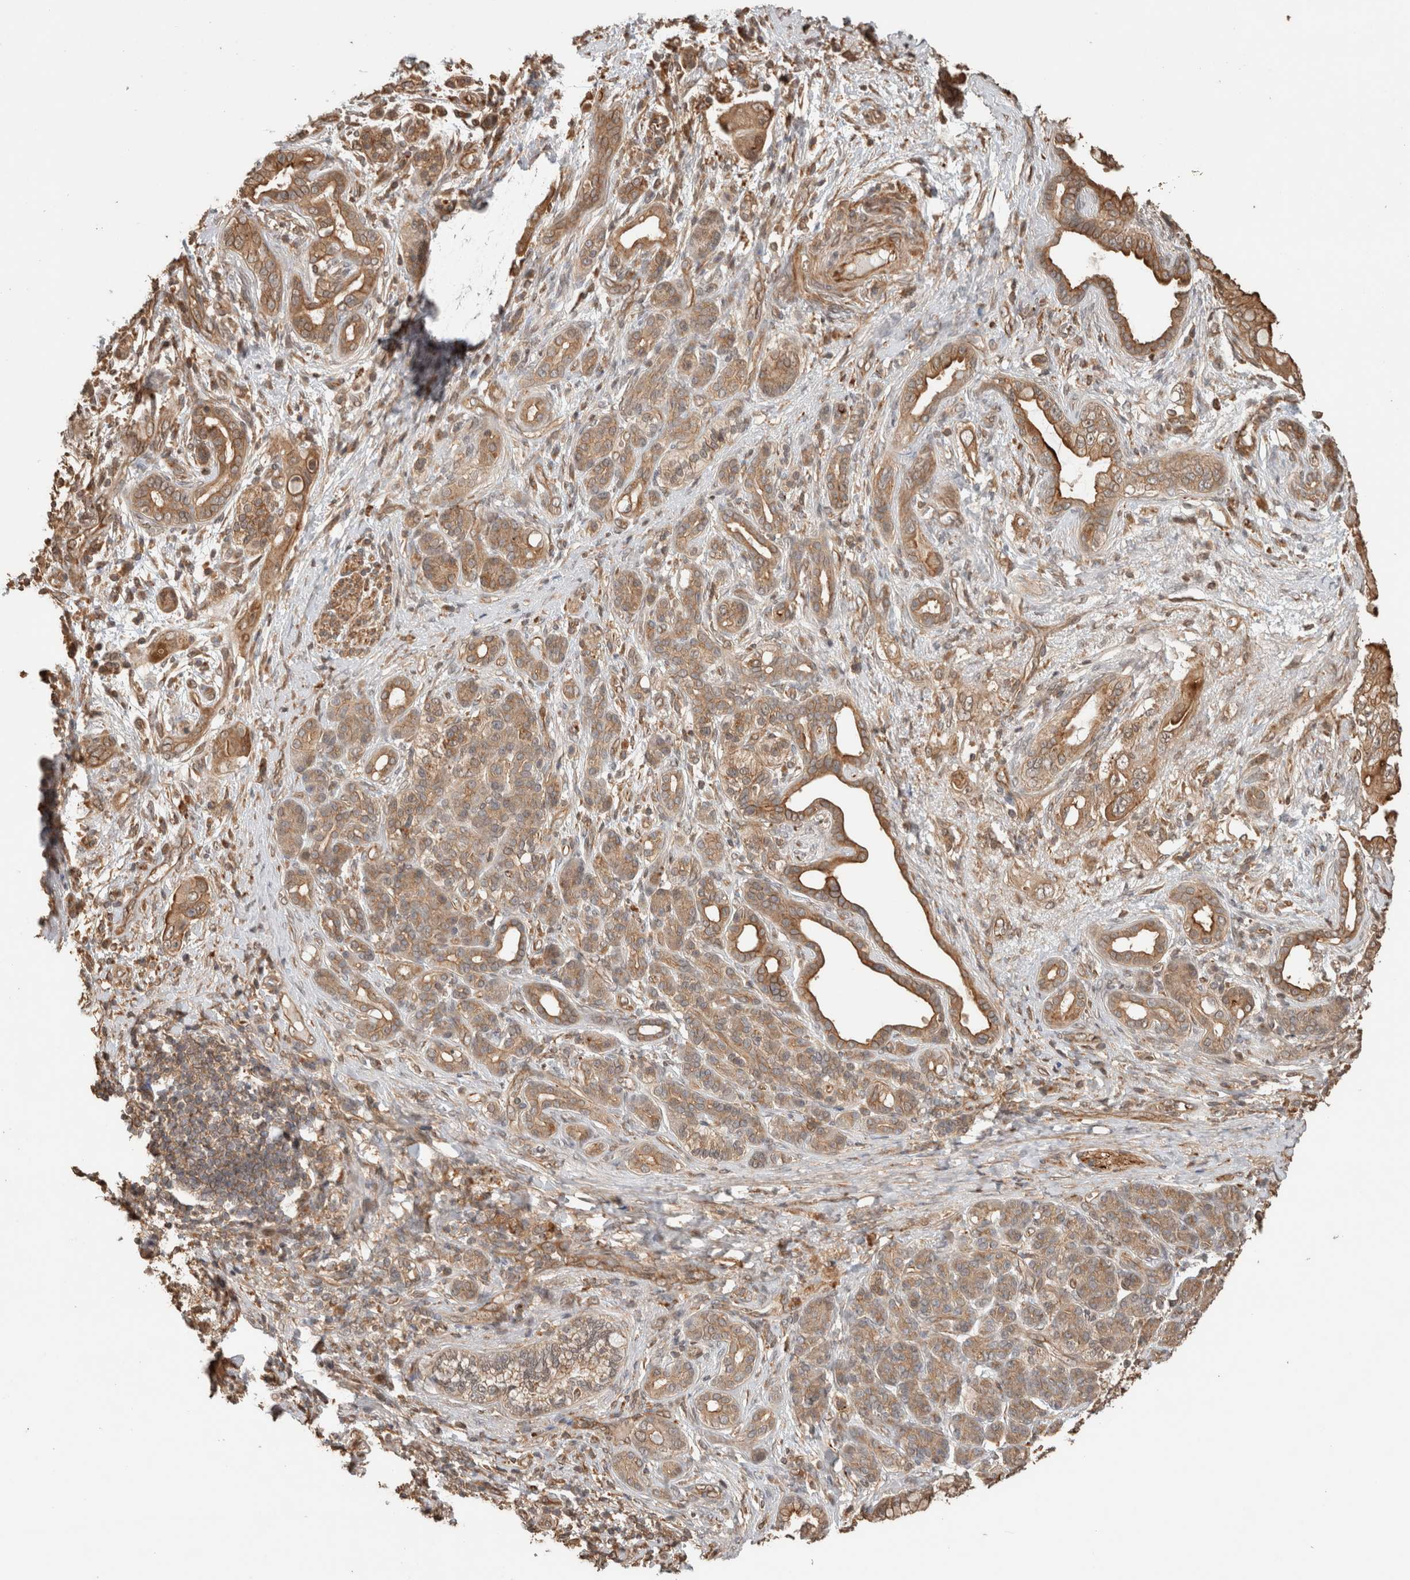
{"staining": {"intensity": "strong", "quantity": ">75%", "location": "cytoplasmic/membranous"}, "tissue": "pancreatic cancer", "cell_type": "Tumor cells", "image_type": "cancer", "snomed": [{"axis": "morphology", "description": "Adenocarcinoma, NOS"}, {"axis": "topography", "description": "Pancreas"}], "caption": "Brown immunohistochemical staining in pancreatic cancer displays strong cytoplasmic/membranous positivity in about >75% of tumor cells.", "gene": "OTUD6B", "patient": {"sex": "male", "age": 59}}